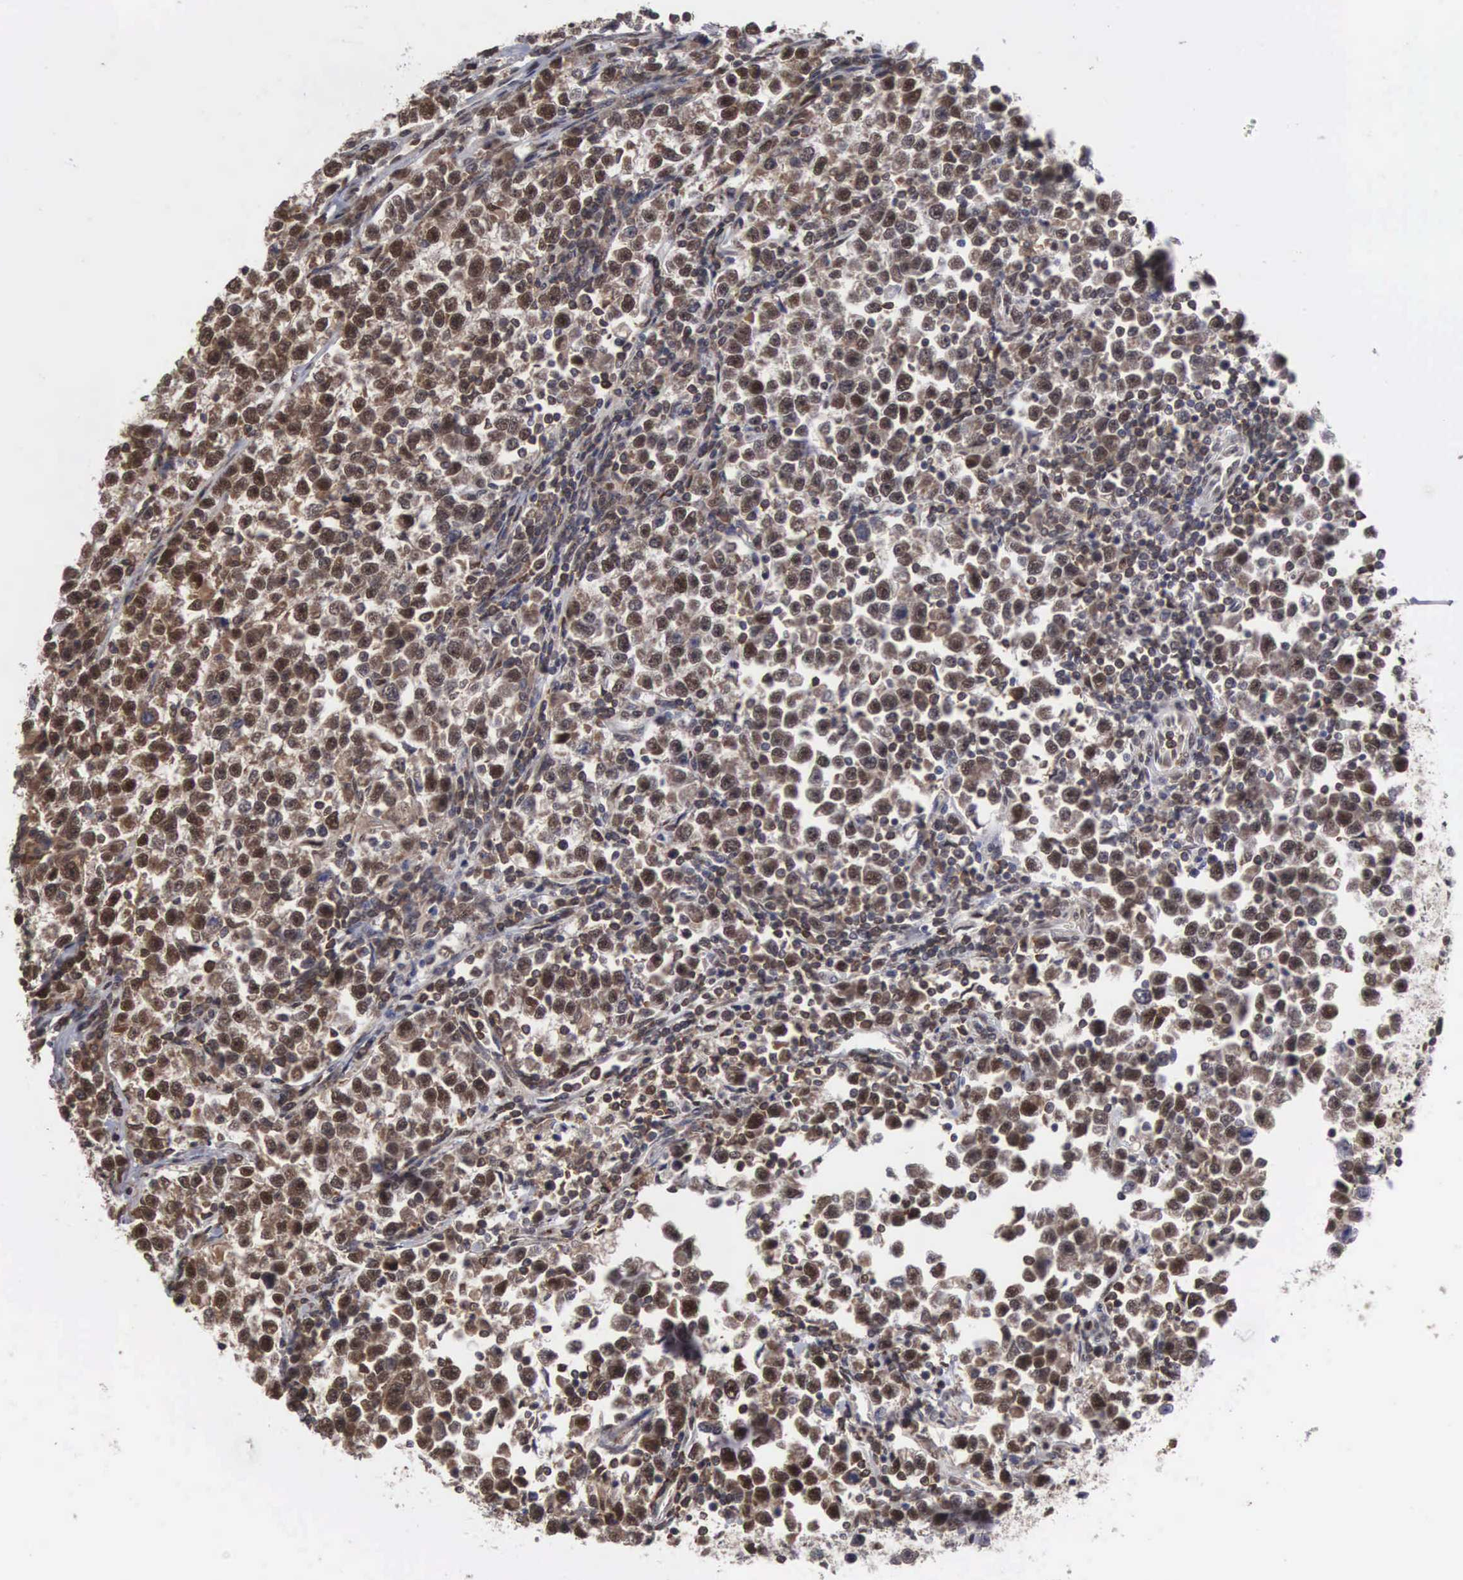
{"staining": {"intensity": "moderate", "quantity": ">75%", "location": "nuclear"}, "tissue": "testis cancer", "cell_type": "Tumor cells", "image_type": "cancer", "snomed": [{"axis": "morphology", "description": "Seminoma, NOS"}, {"axis": "topography", "description": "Testis"}], "caption": "An immunohistochemistry micrograph of tumor tissue is shown. Protein staining in brown shows moderate nuclear positivity in testis seminoma within tumor cells.", "gene": "TRMT5", "patient": {"sex": "male", "age": 43}}